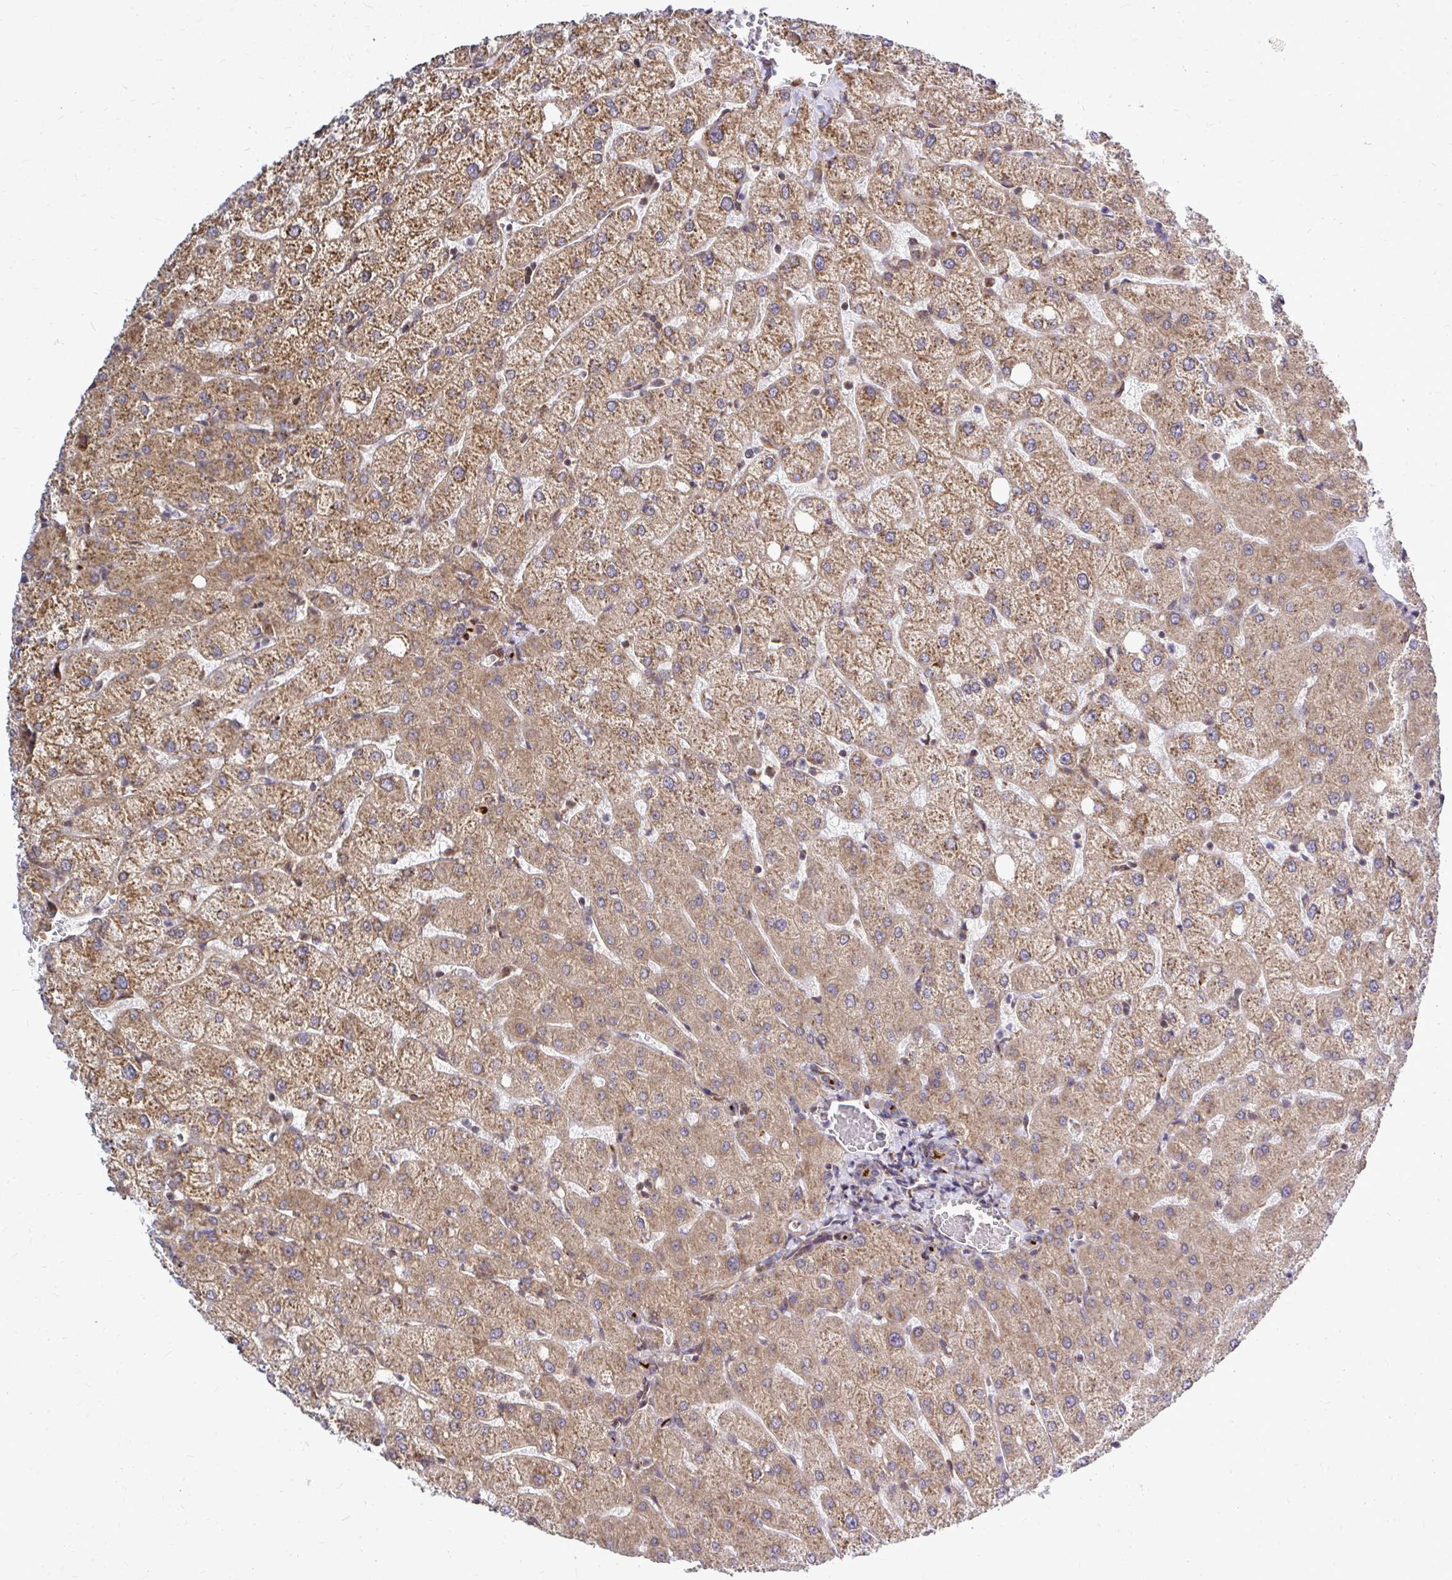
{"staining": {"intensity": "negative", "quantity": "none", "location": "none"}, "tissue": "liver", "cell_type": "Cholangiocytes", "image_type": "normal", "snomed": [{"axis": "morphology", "description": "Normal tissue, NOS"}, {"axis": "topography", "description": "Liver"}], "caption": "Immunohistochemistry (IHC) micrograph of unremarkable liver: liver stained with DAB (3,3'-diaminobenzidine) demonstrates no significant protein expression in cholangiocytes. (DAB (3,3'-diaminobenzidine) immunohistochemistry with hematoxylin counter stain).", "gene": "FMR1", "patient": {"sex": "female", "age": 54}}